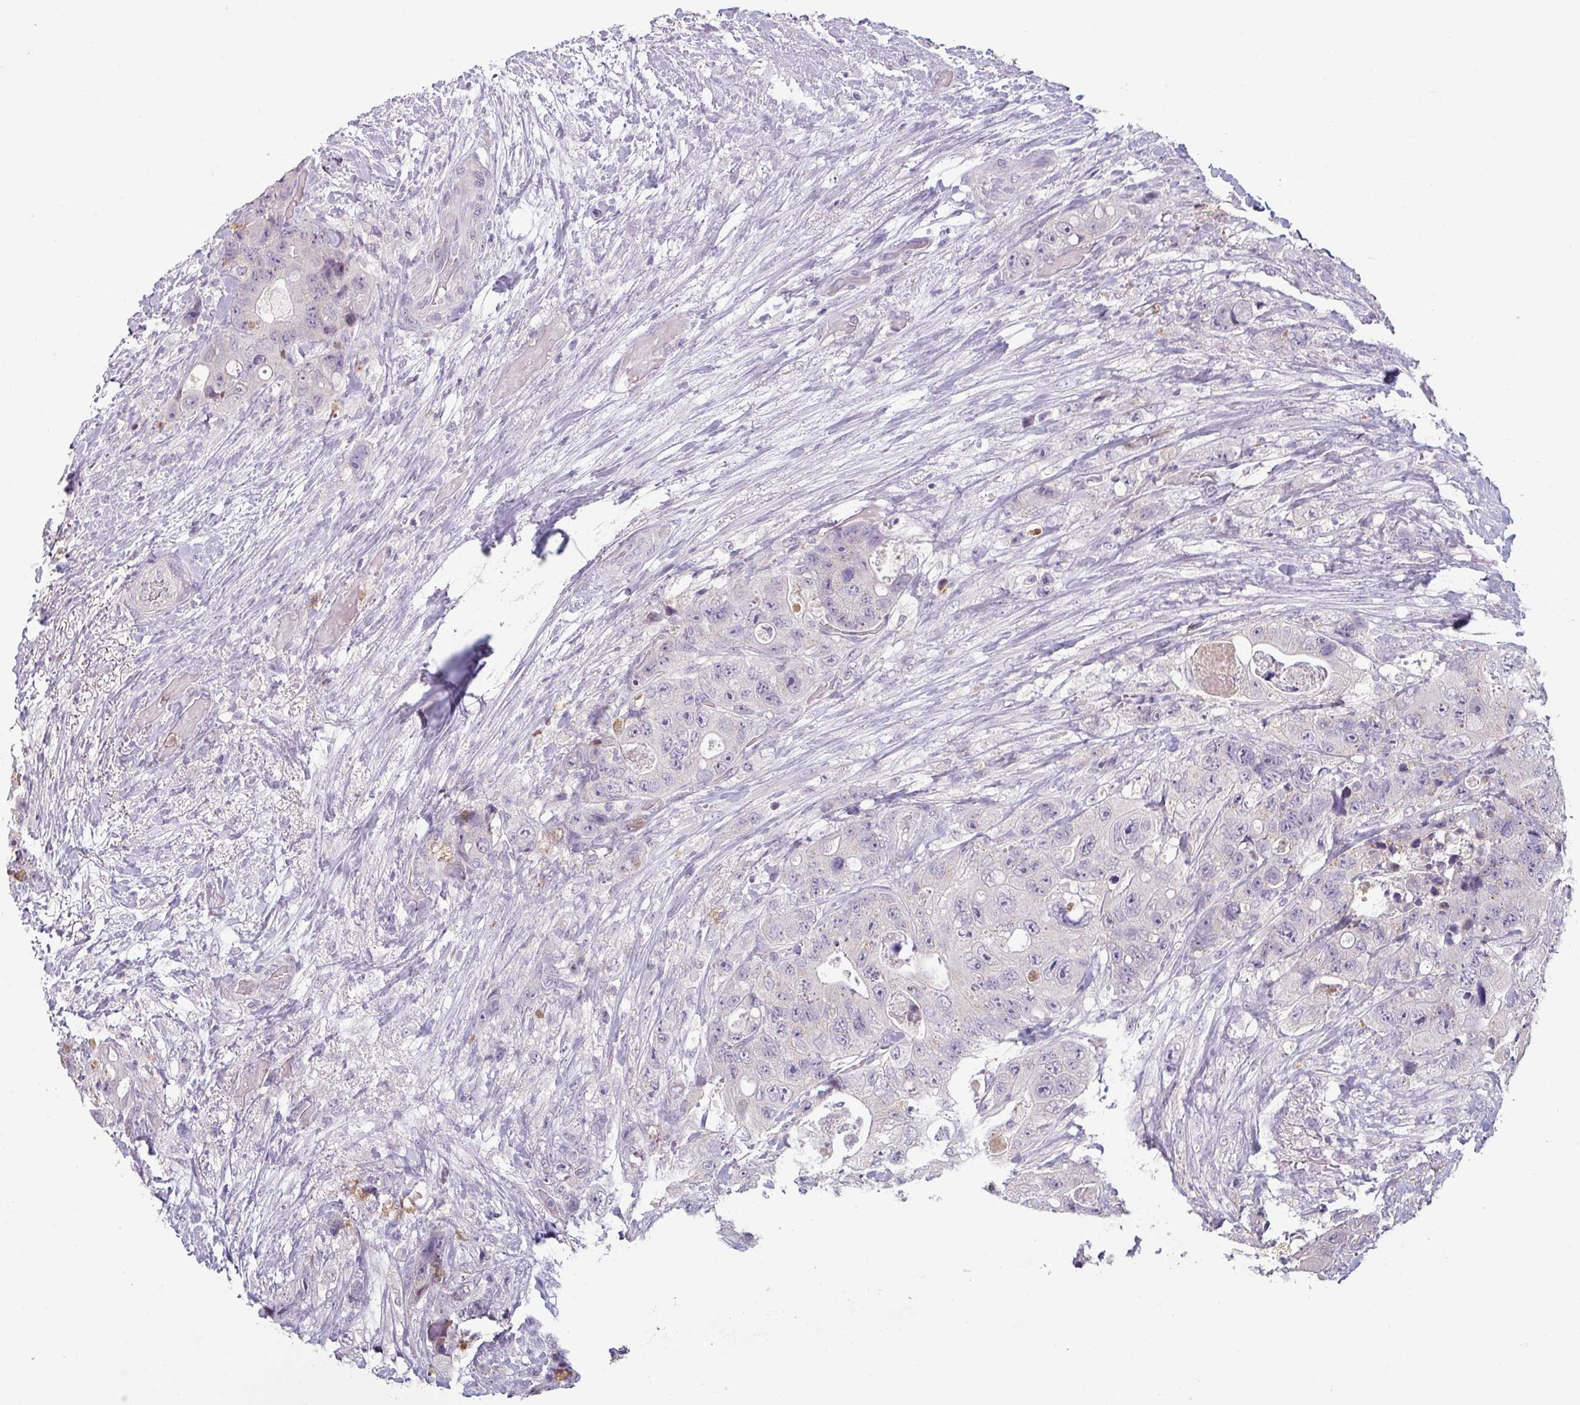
{"staining": {"intensity": "negative", "quantity": "none", "location": "none"}, "tissue": "colorectal cancer", "cell_type": "Tumor cells", "image_type": "cancer", "snomed": [{"axis": "morphology", "description": "Adenocarcinoma, NOS"}, {"axis": "topography", "description": "Colon"}], "caption": "Tumor cells show no significant staining in colorectal adenocarcinoma. (DAB (3,3'-diaminobenzidine) immunohistochemistry, high magnification).", "gene": "MAGEC3", "patient": {"sex": "female", "age": 46}}